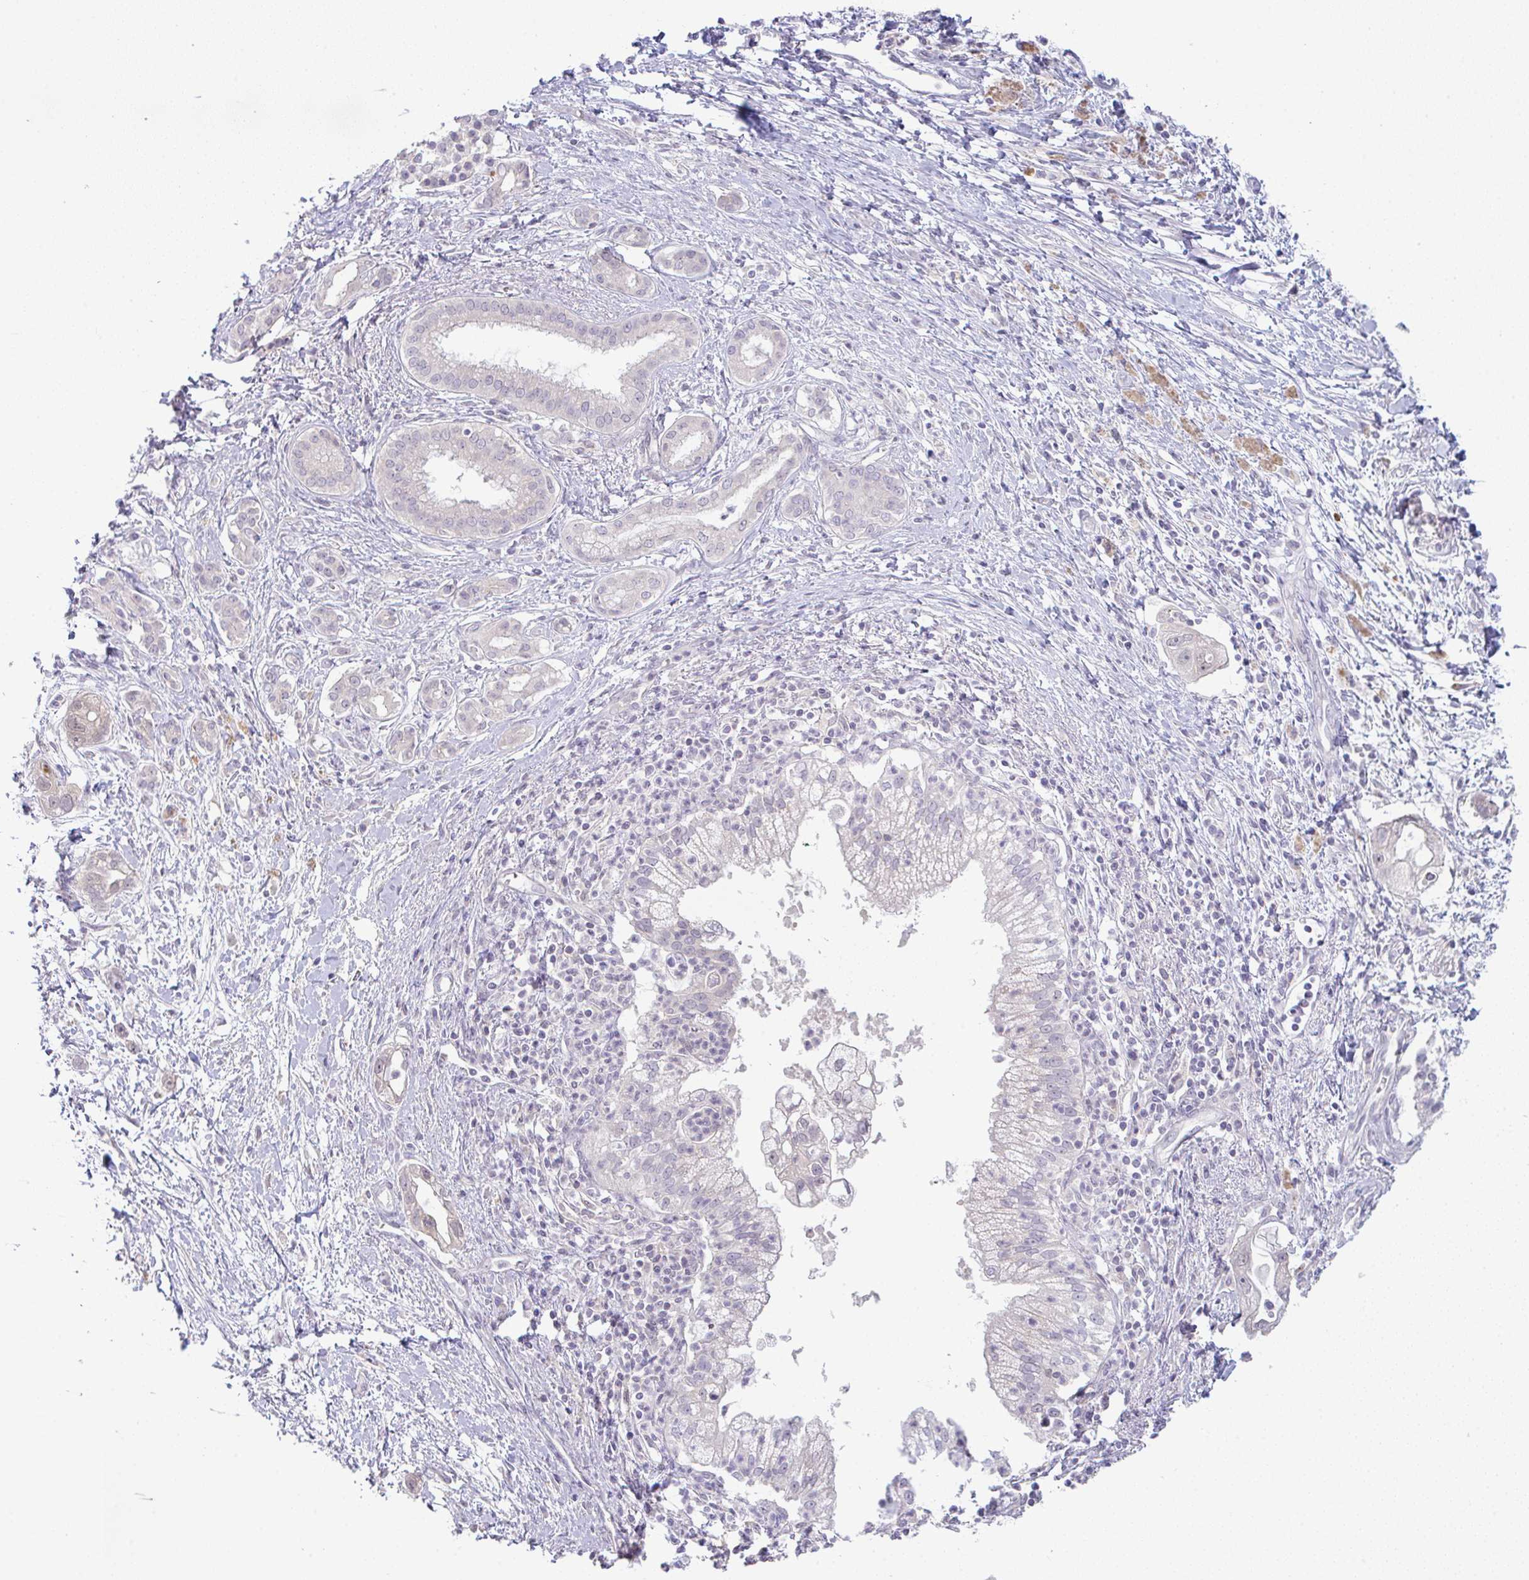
{"staining": {"intensity": "negative", "quantity": "none", "location": "none"}, "tissue": "pancreatic cancer", "cell_type": "Tumor cells", "image_type": "cancer", "snomed": [{"axis": "morphology", "description": "Adenocarcinoma, NOS"}, {"axis": "topography", "description": "Pancreas"}], "caption": "Adenocarcinoma (pancreatic) was stained to show a protein in brown. There is no significant expression in tumor cells. The staining was performed using DAB (3,3'-diaminobenzidine) to visualize the protein expression in brown, while the nuclei were stained in blue with hematoxylin (Magnification: 20x).", "gene": "CSE1L", "patient": {"sex": "male", "age": 70}}